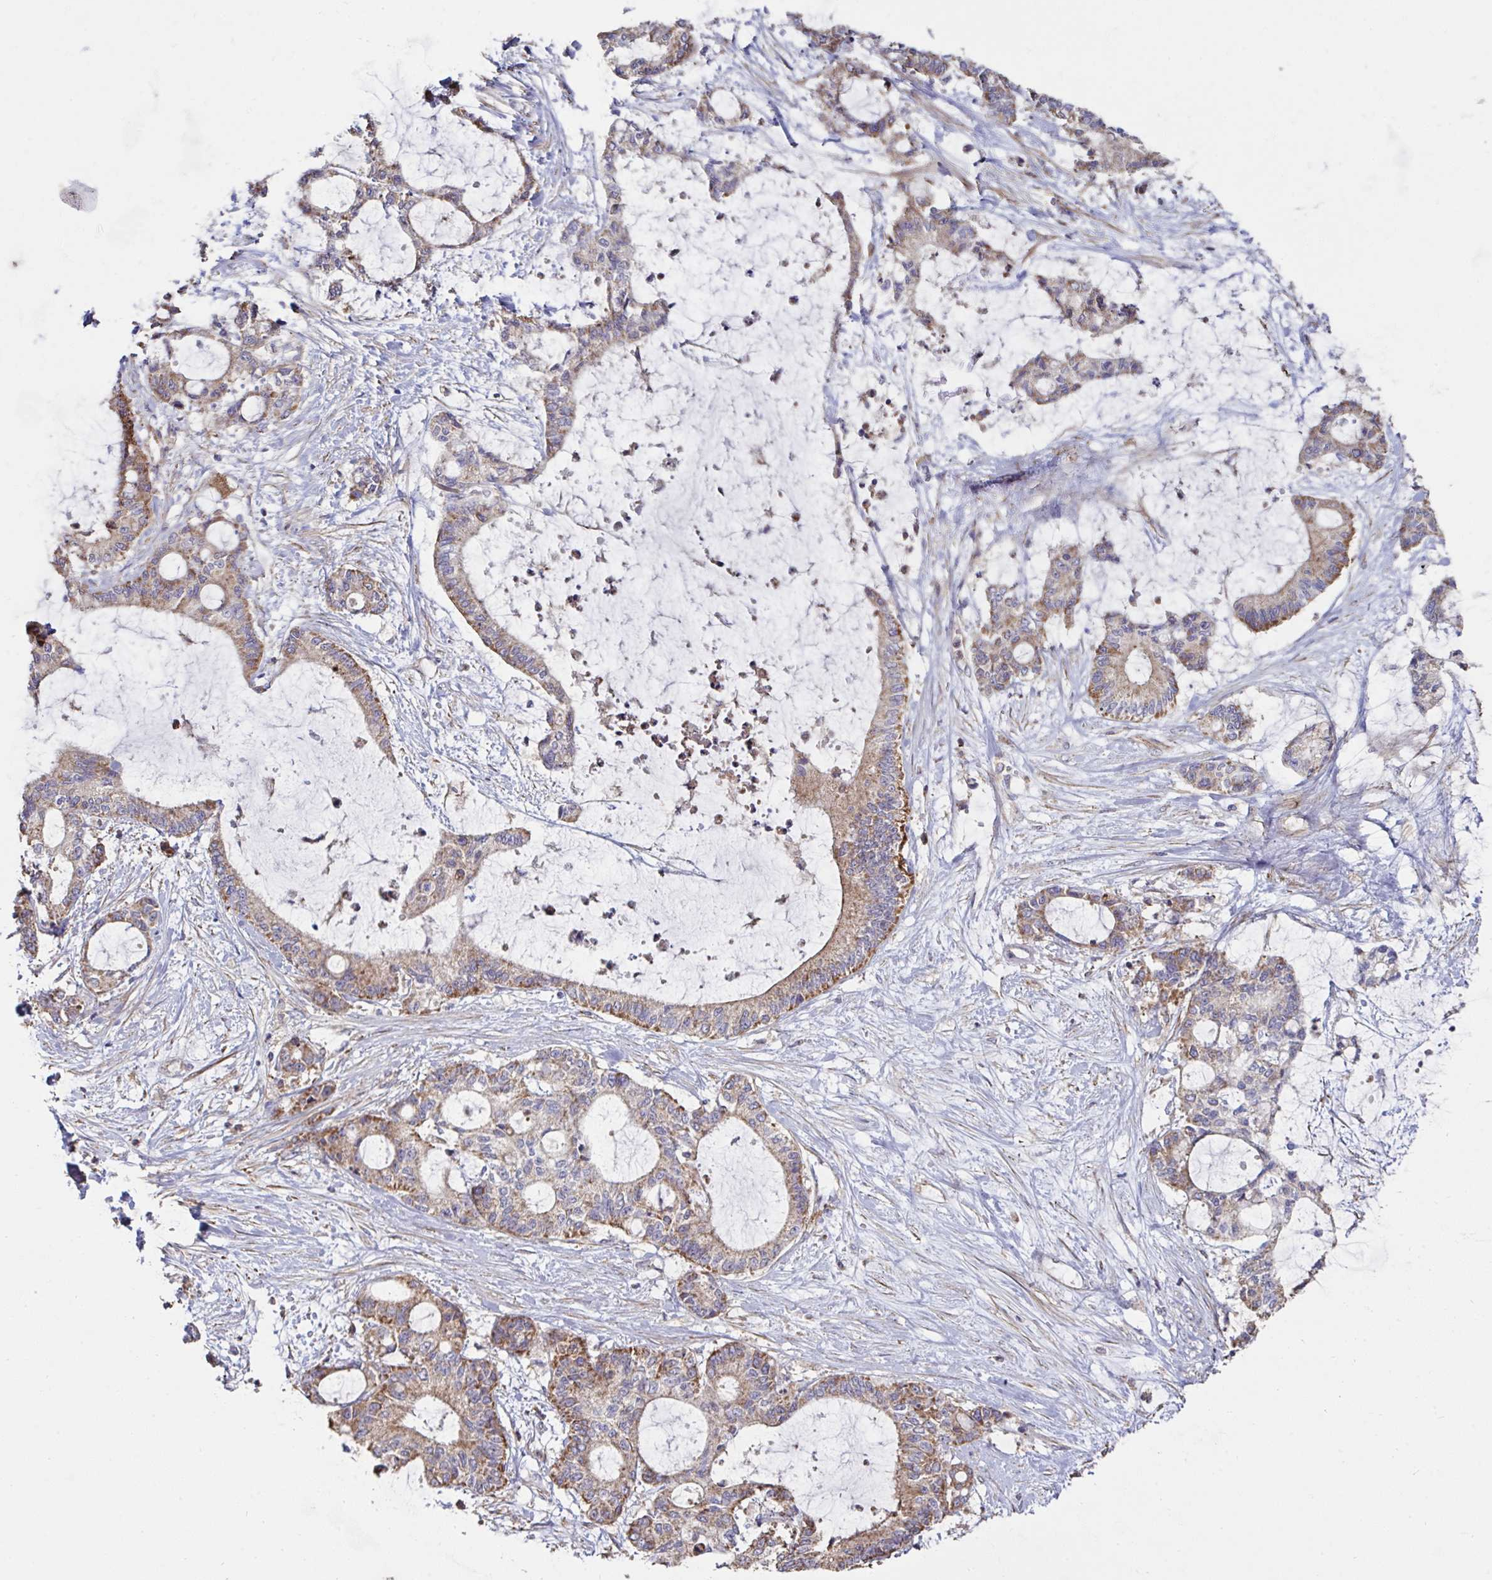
{"staining": {"intensity": "strong", "quantity": ">75%", "location": "cytoplasmic/membranous"}, "tissue": "liver cancer", "cell_type": "Tumor cells", "image_type": "cancer", "snomed": [{"axis": "morphology", "description": "Normal tissue, NOS"}, {"axis": "morphology", "description": "Cholangiocarcinoma"}, {"axis": "topography", "description": "Liver"}, {"axis": "topography", "description": "Peripheral nerve tissue"}], "caption": "Brown immunohistochemical staining in cholangiocarcinoma (liver) exhibits strong cytoplasmic/membranous positivity in approximately >75% of tumor cells. (IHC, brightfield microscopy, high magnification).", "gene": "DZANK1", "patient": {"sex": "female", "age": 73}}